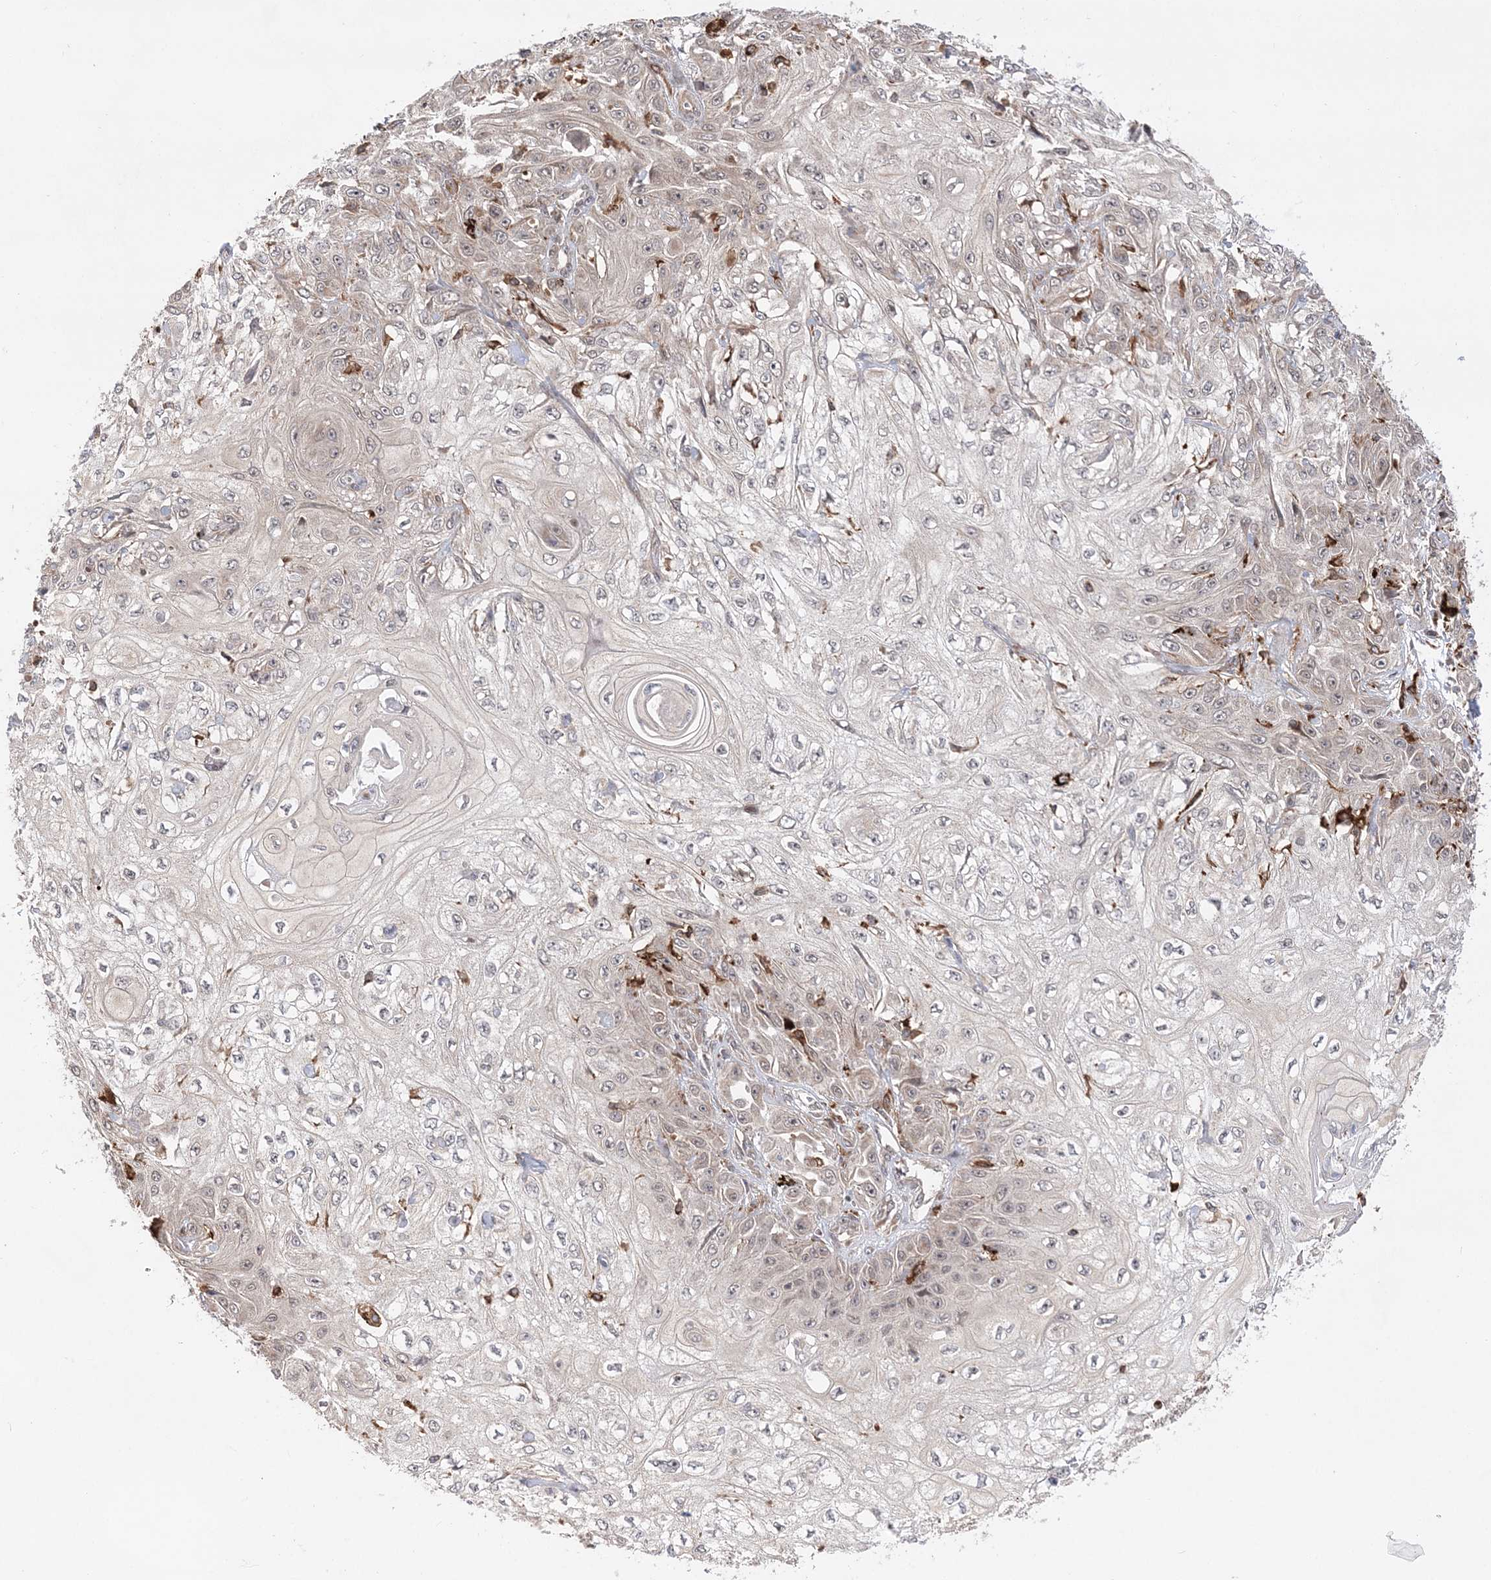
{"staining": {"intensity": "weak", "quantity": "<25%", "location": "cytoplasmic/membranous"}, "tissue": "skin cancer", "cell_type": "Tumor cells", "image_type": "cancer", "snomed": [{"axis": "morphology", "description": "Squamous cell carcinoma, NOS"}, {"axis": "morphology", "description": "Squamous cell carcinoma, metastatic, NOS"}, {"axis": "topography", "description": "Skin"}, {"axis": "topography", "description": "Lymph node"}], "caption": "Tumor cells show no significant protein expression in squamous cell carcinoma (skin).", "gene": "ANAPC15", "patient": {"sex": "male", "age": 75}}